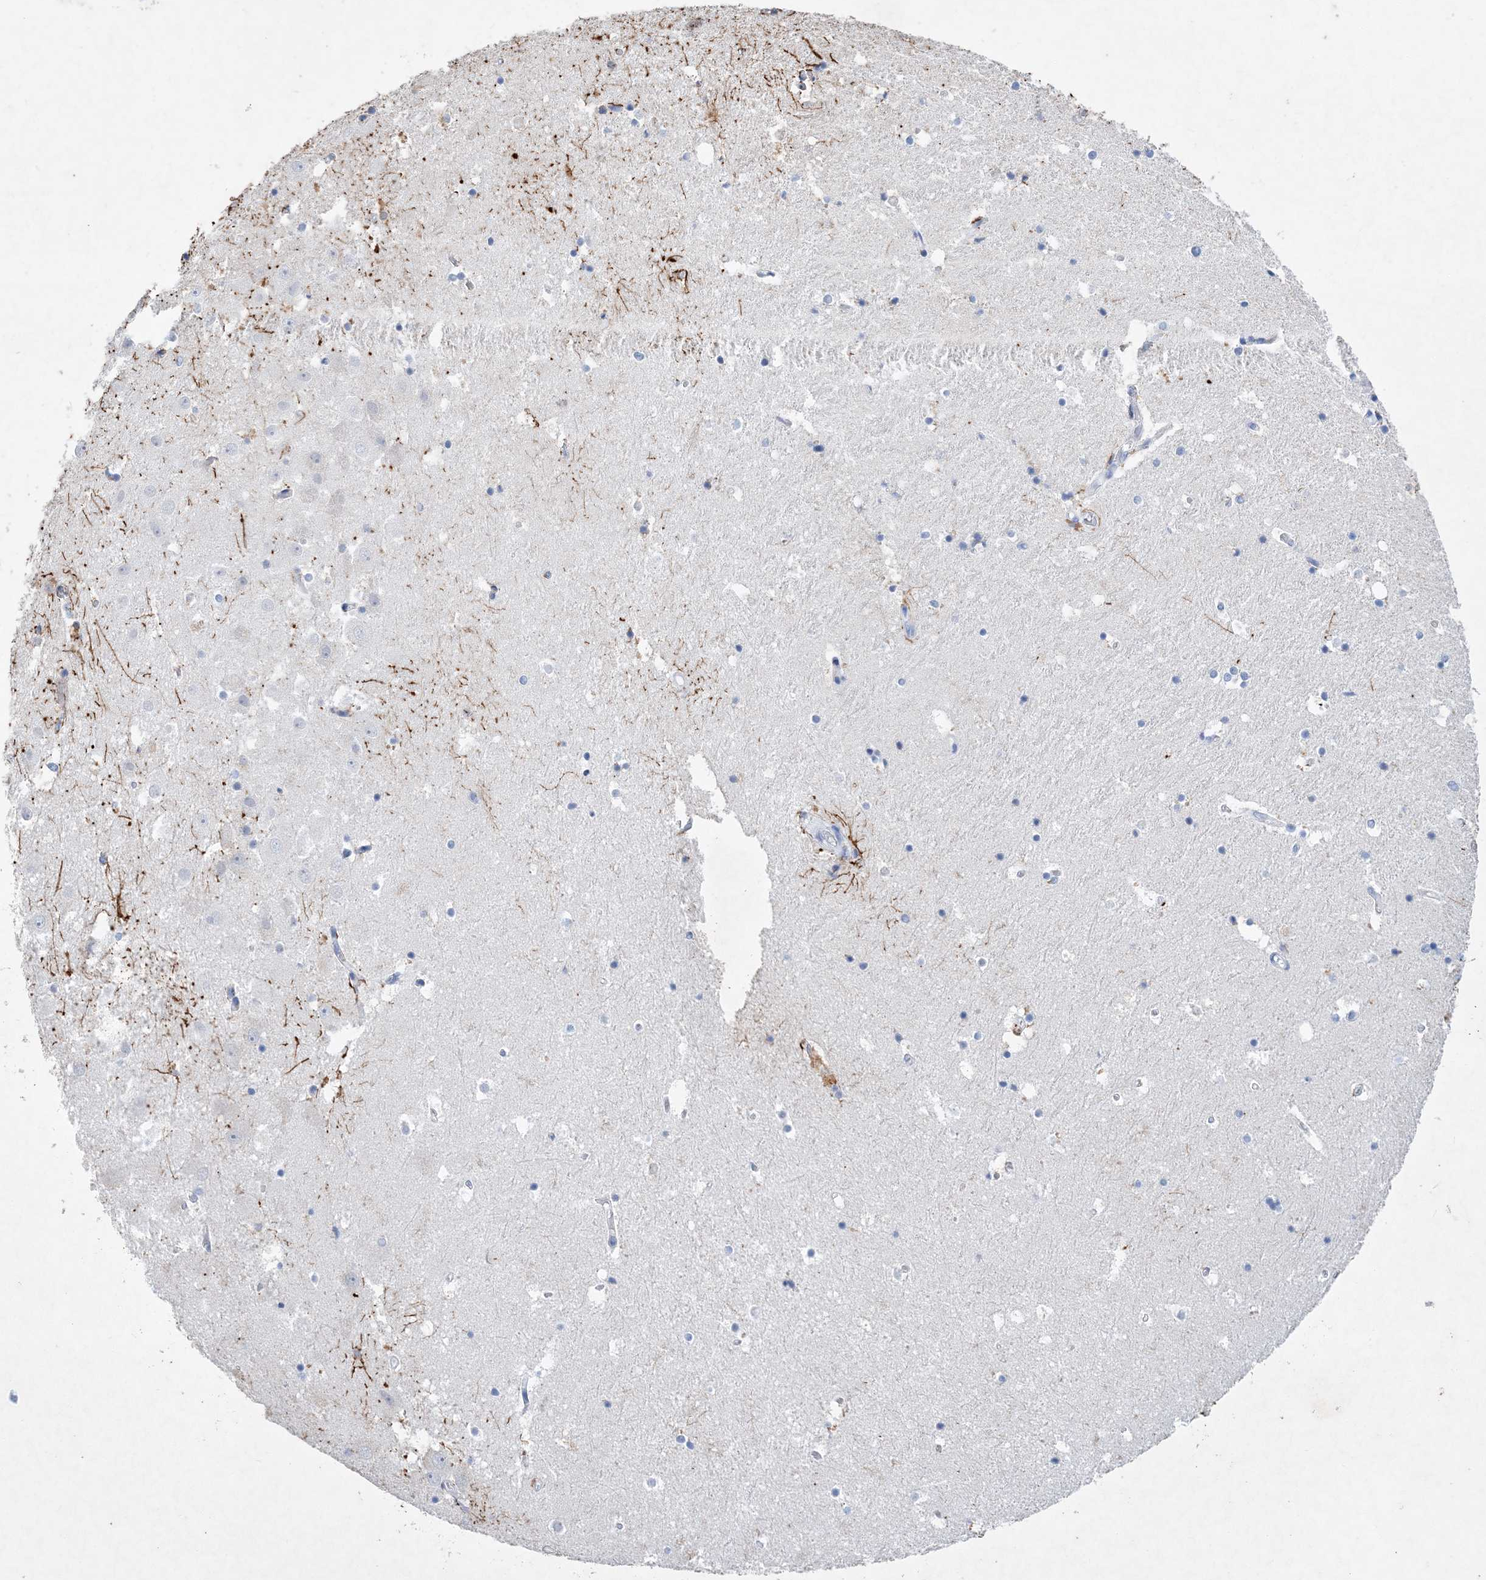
{"staining": {"intensity": "strong", "quantity": "<25%", "location": "cytoplasmic/membranous"}, "tissue": "hippocampus", "cell_type": "Glial cells", "image_type": "normal", "snomed": [{"axis": "morphology", "description": "Normal tissue, NOS"}, {"axis": "topography", "description": "Hippocampus"}], "caption": "Glial cells display medium levels of strong cytoplasmic/membranous positivity in about <25% of cells in normal human hippocampus.", "gene": "COPS8", "patient": {"sex": "female", "age": 52}}